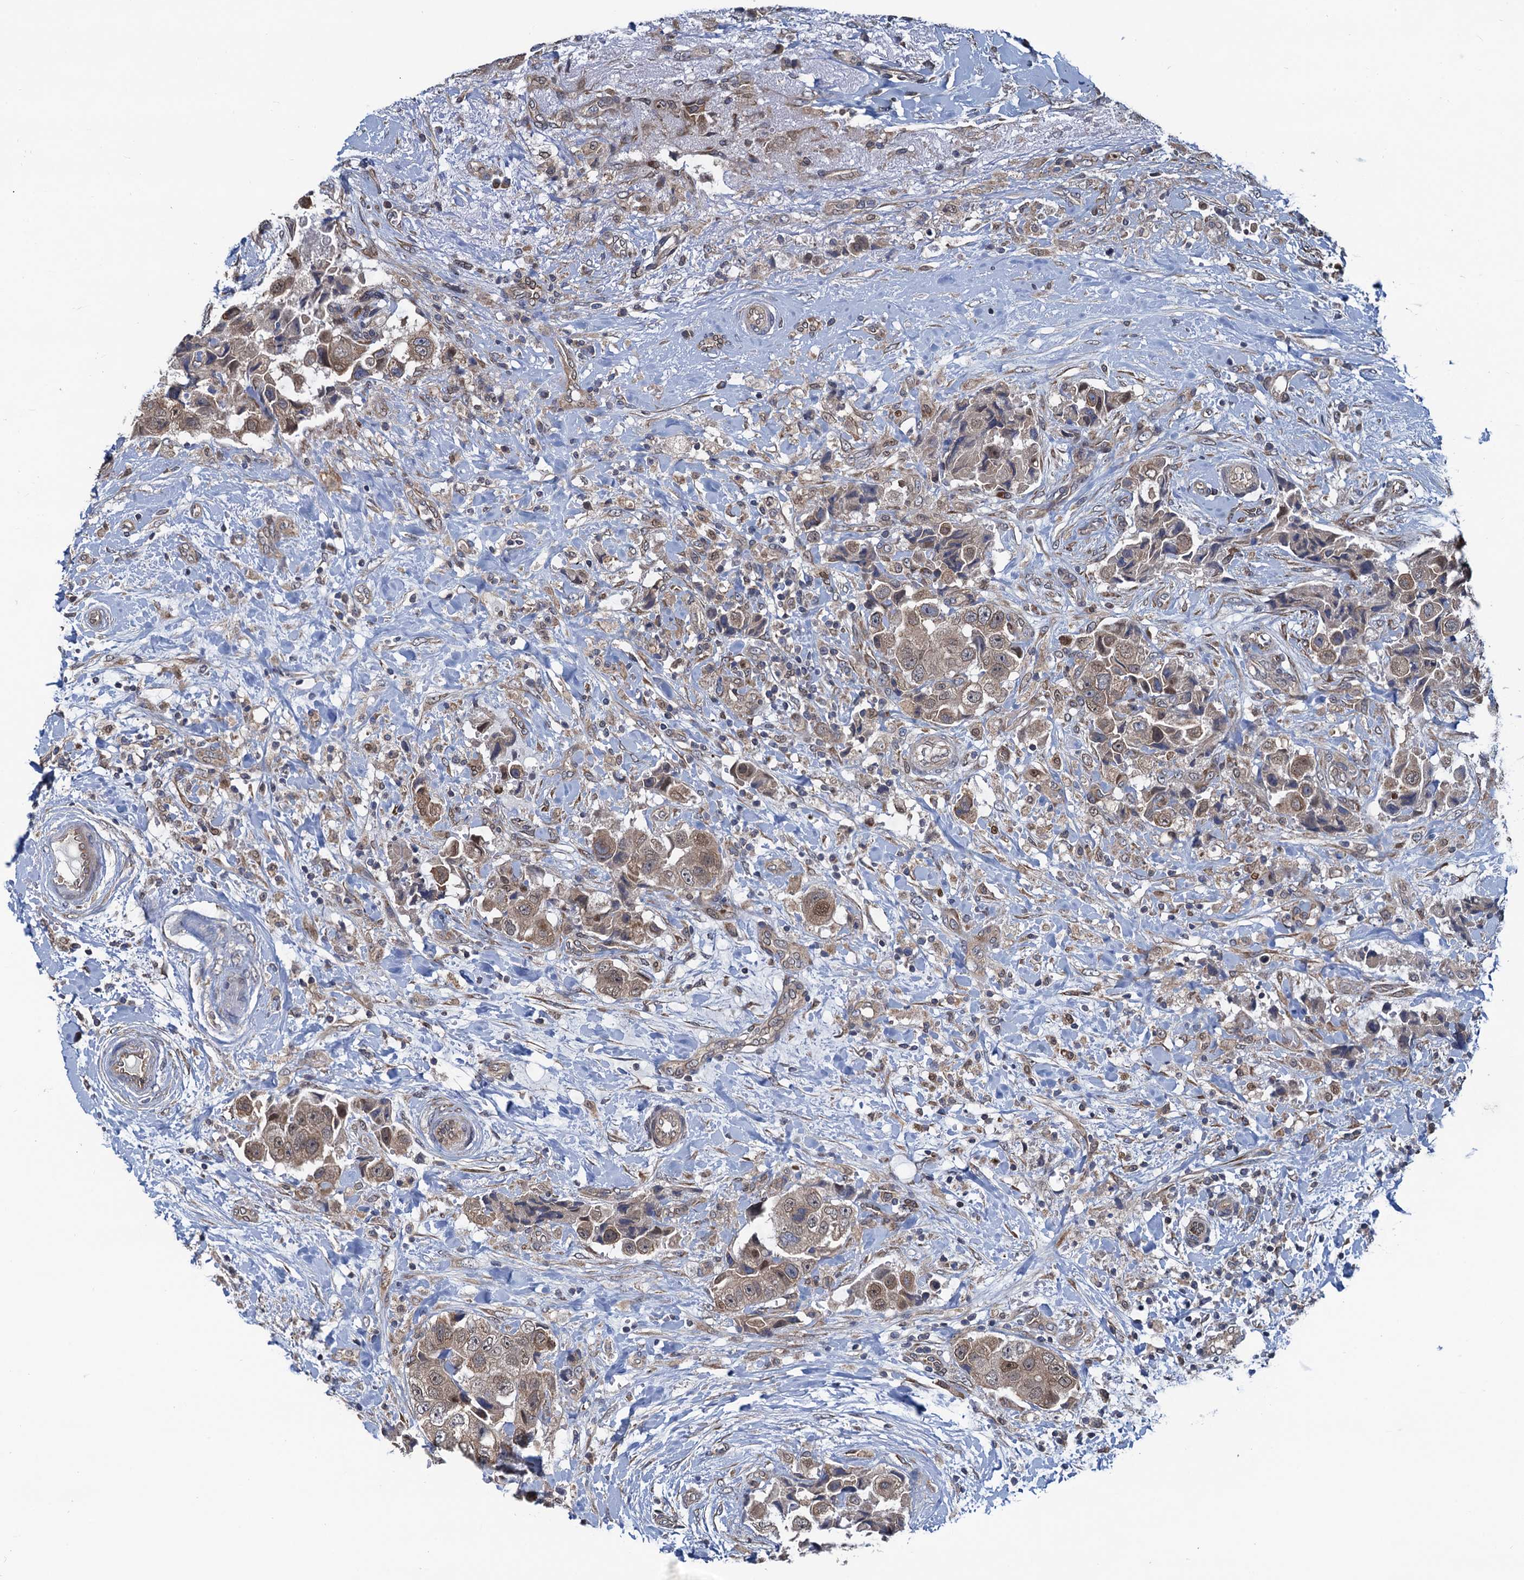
{"staining": {"intensity": "weak", "quantity": ">75%", "location": "cytoplasmic/membranous,nuclear"}, "tissue": "breast cancer", "cell_type": "Tumor cells", "image_type": "cancer", "snomed": [{"axis": "morphology", "description": "Normal tissue, NOS"}, {"axis": "morphology", "description": "Duct carcinoma"}, {"axis": "topography", "description": "Breast"}], "caption": "Immunohistochemical staining of human breast infiltrating ductal carcinoma displays low levels of weak cytoplasmic/membranous and nuclear protein expression in about >75% of tumor cells.", "gene": "RNF125", "patient": {"sex": "female", "age": 62}}